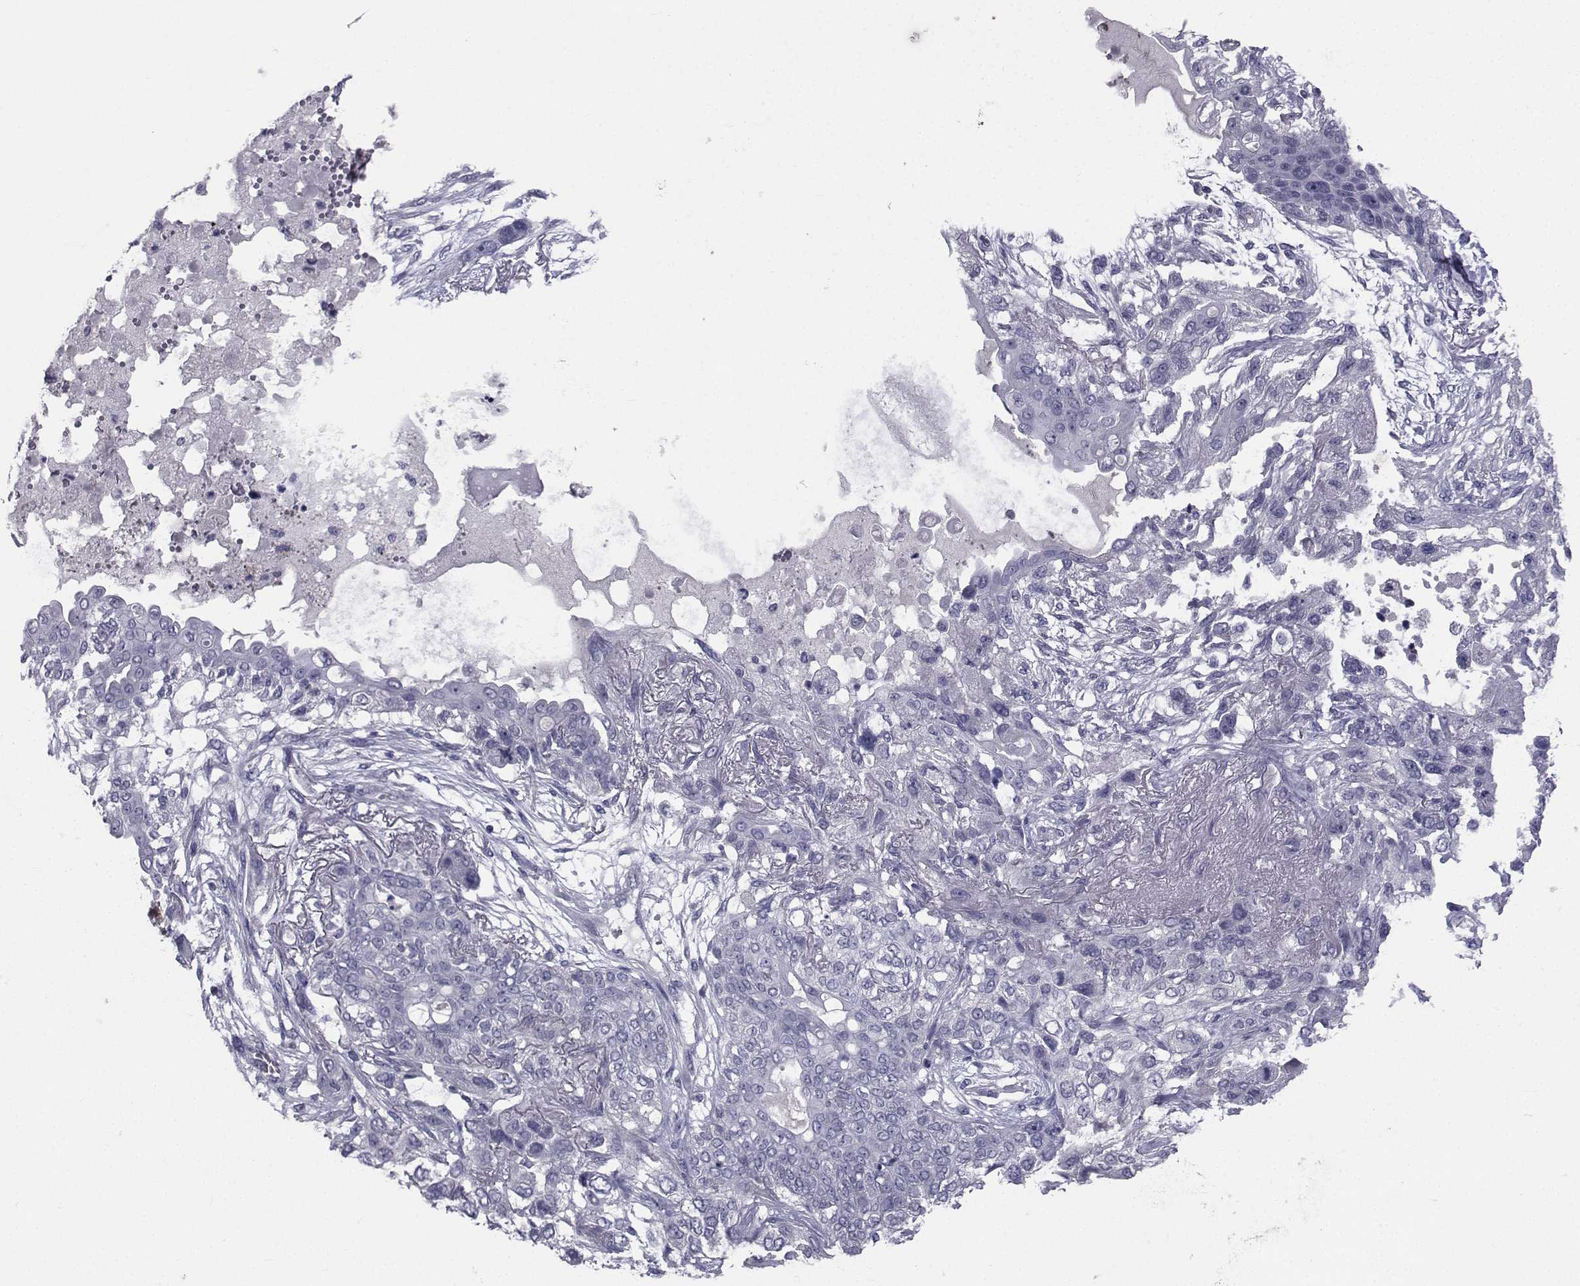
{"staining": {"intensity": "negative", "quantity": "none", "location": "none"}, "tissue": "lung cancer", "cell_type": "Tumor cells", "image_type": "cancer", "snomed": [{"axis": "morphology", "description": "Squamous cell carcinoma, NOS"}, {"axis": "topography", "description": "Lung"}], "caption": "Immunohistochemistry (IHC) histopathology image of neoplastic tissue: squamous cell carcinoma (lung) stained with DAB reveals no significant protein positivity in tumor cells. The staining was performed using DAB (3,3'-diaminobenzidine) to visualize the protein expression in brown, while the nuclei were stained in blue with hematoxylin (Magnification: 20x).", "gene": "CHRNA1", "patient": {"sex": "female", "age": 70}}